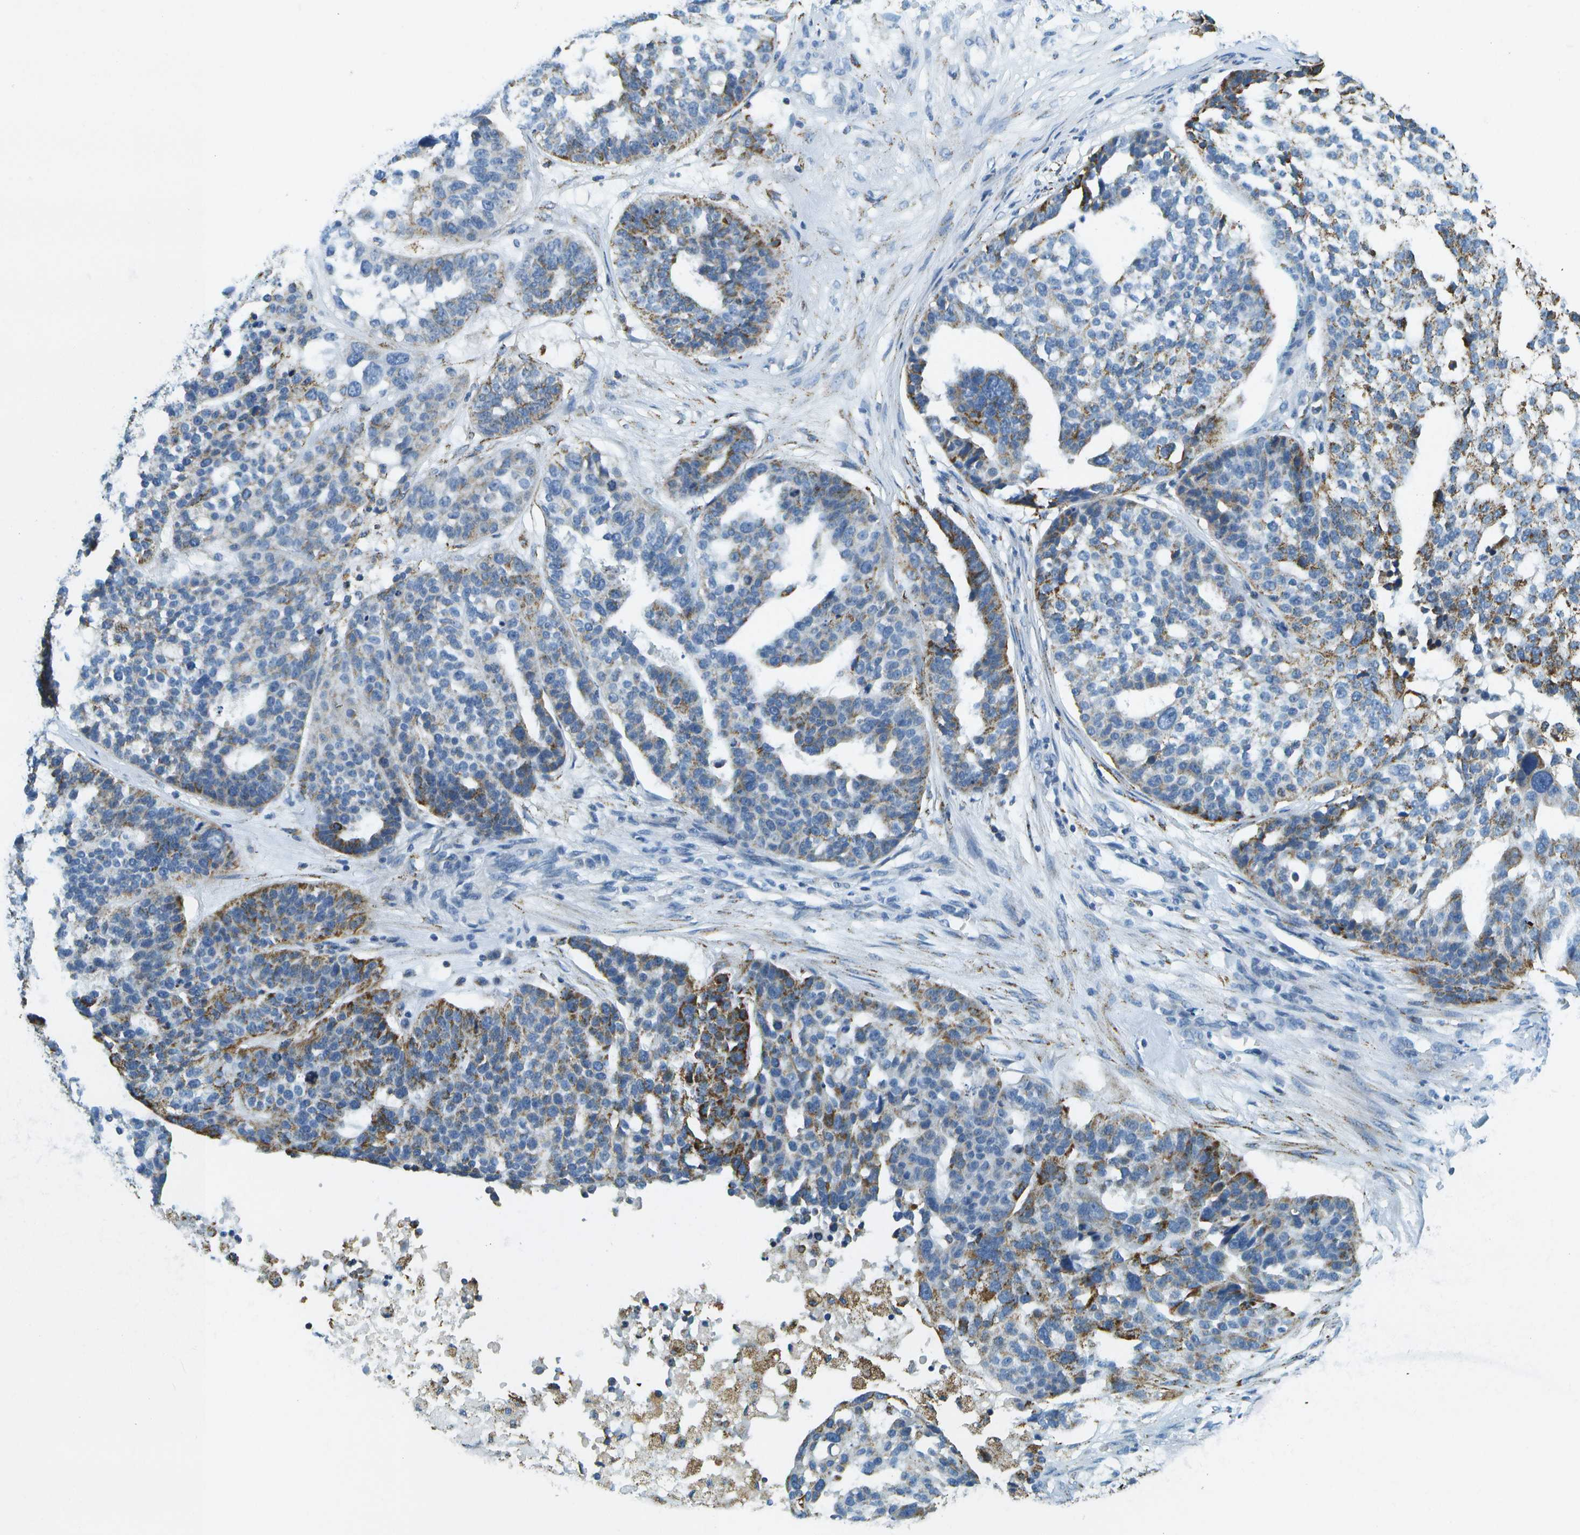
{"staining": {"intensity": "moderate", "quantity": "25%-75%", "location": "cytoplasmic/membranous"}, "tissue": "ovarian cancer", "cell_type": "Tumor cells", "image_type": "cancer", "snomed": [{"axis": "morphology", "description": "Cystadenocarcinoma, serous, NOS"}, {"axis": "topography", "description": "Ovary"}], "caption": "Immunohistochemical staining of ovarian cancer reveals moderate cytoplasmic/membranous protein positivity in approximately 25%-75% of tumor cells. (Brightfield microscopy of DAB IHC at high magnification).", "gene": "HLCS", "patient": {"sex": "female", "age": 59}}